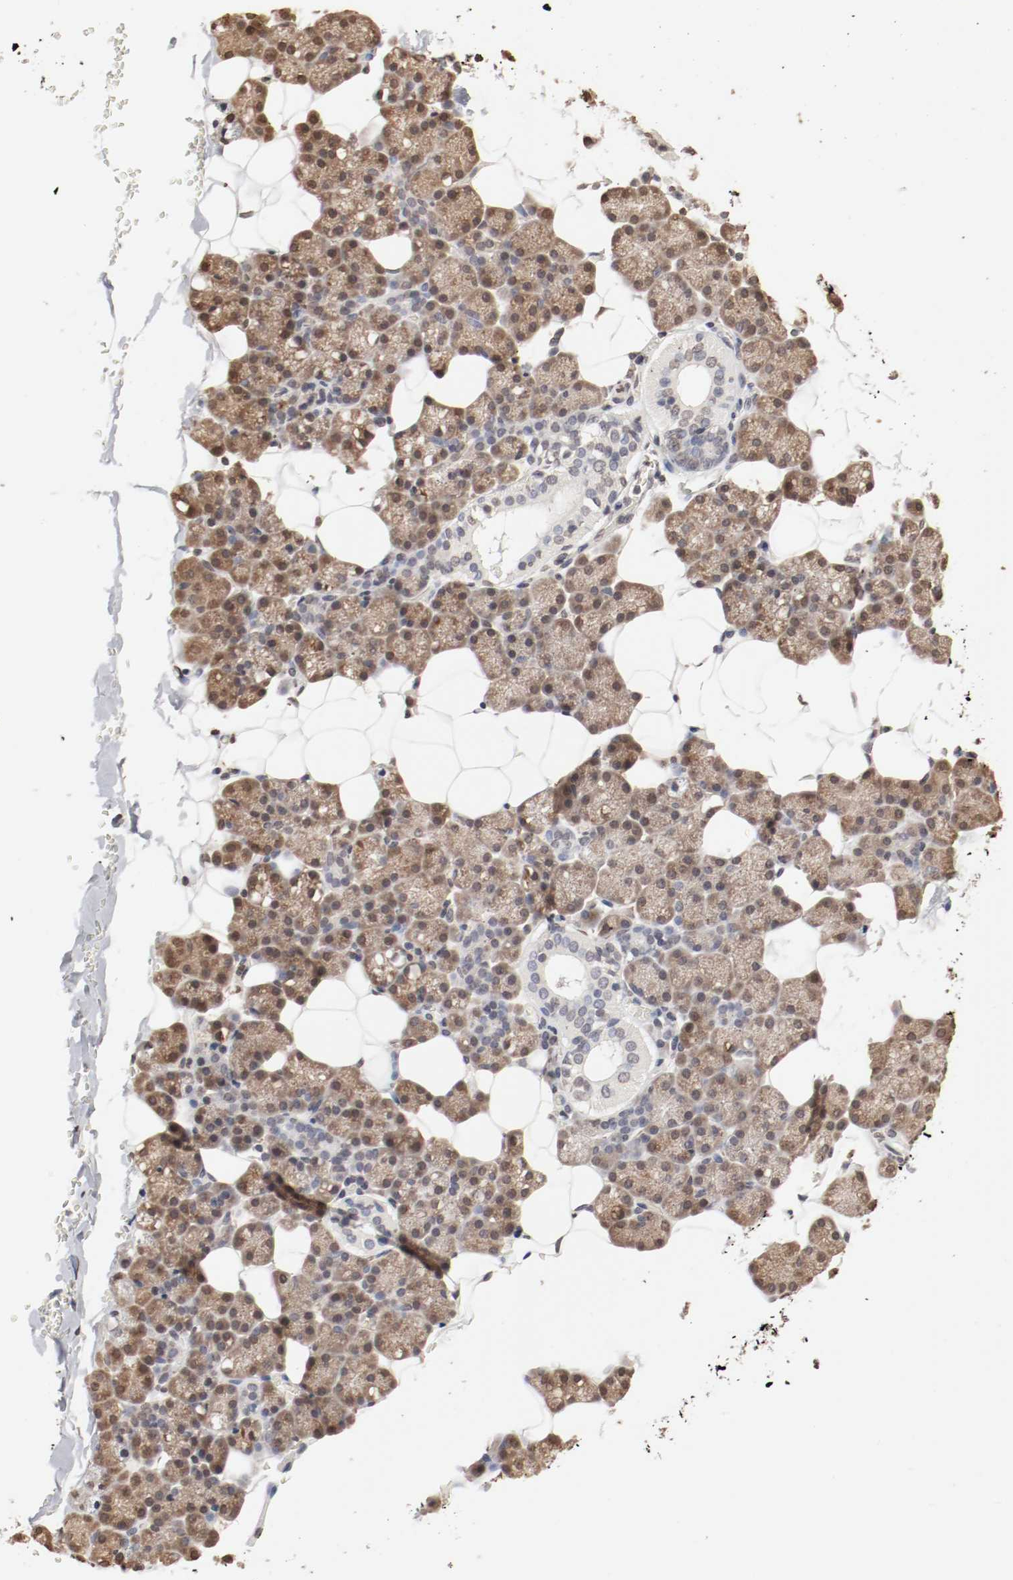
{"staining": {"intensity": "moderate", "quantity": "25%-75%", "location": "cytoplasmic/membranous,nuclear"}, "tissue": "salivary gland", "cell_type": "Glandular cells", "image_type": "normal", "snomed": [{"axis": "morphology", "description": "Normal tissue, NOS"}, {"axis": "topography", "description": "Lymph node"}, {"axis": "topography", "description": "Salivary gland"}], "caption": "Salivary gland stained with immunohistochemistry (IHC) demonstrates moderate cytoplasmic/membranous,nuclear staining in approximately 25%-75% of glandular cells. The staining was performed using DAB (3,3'-diaminobenzidine), with brown indicating positive protein expression. Nuclei are stained blue with hematoxylin.", "gene": "WASL", "patient": {"sex": "male", "age": 8}}